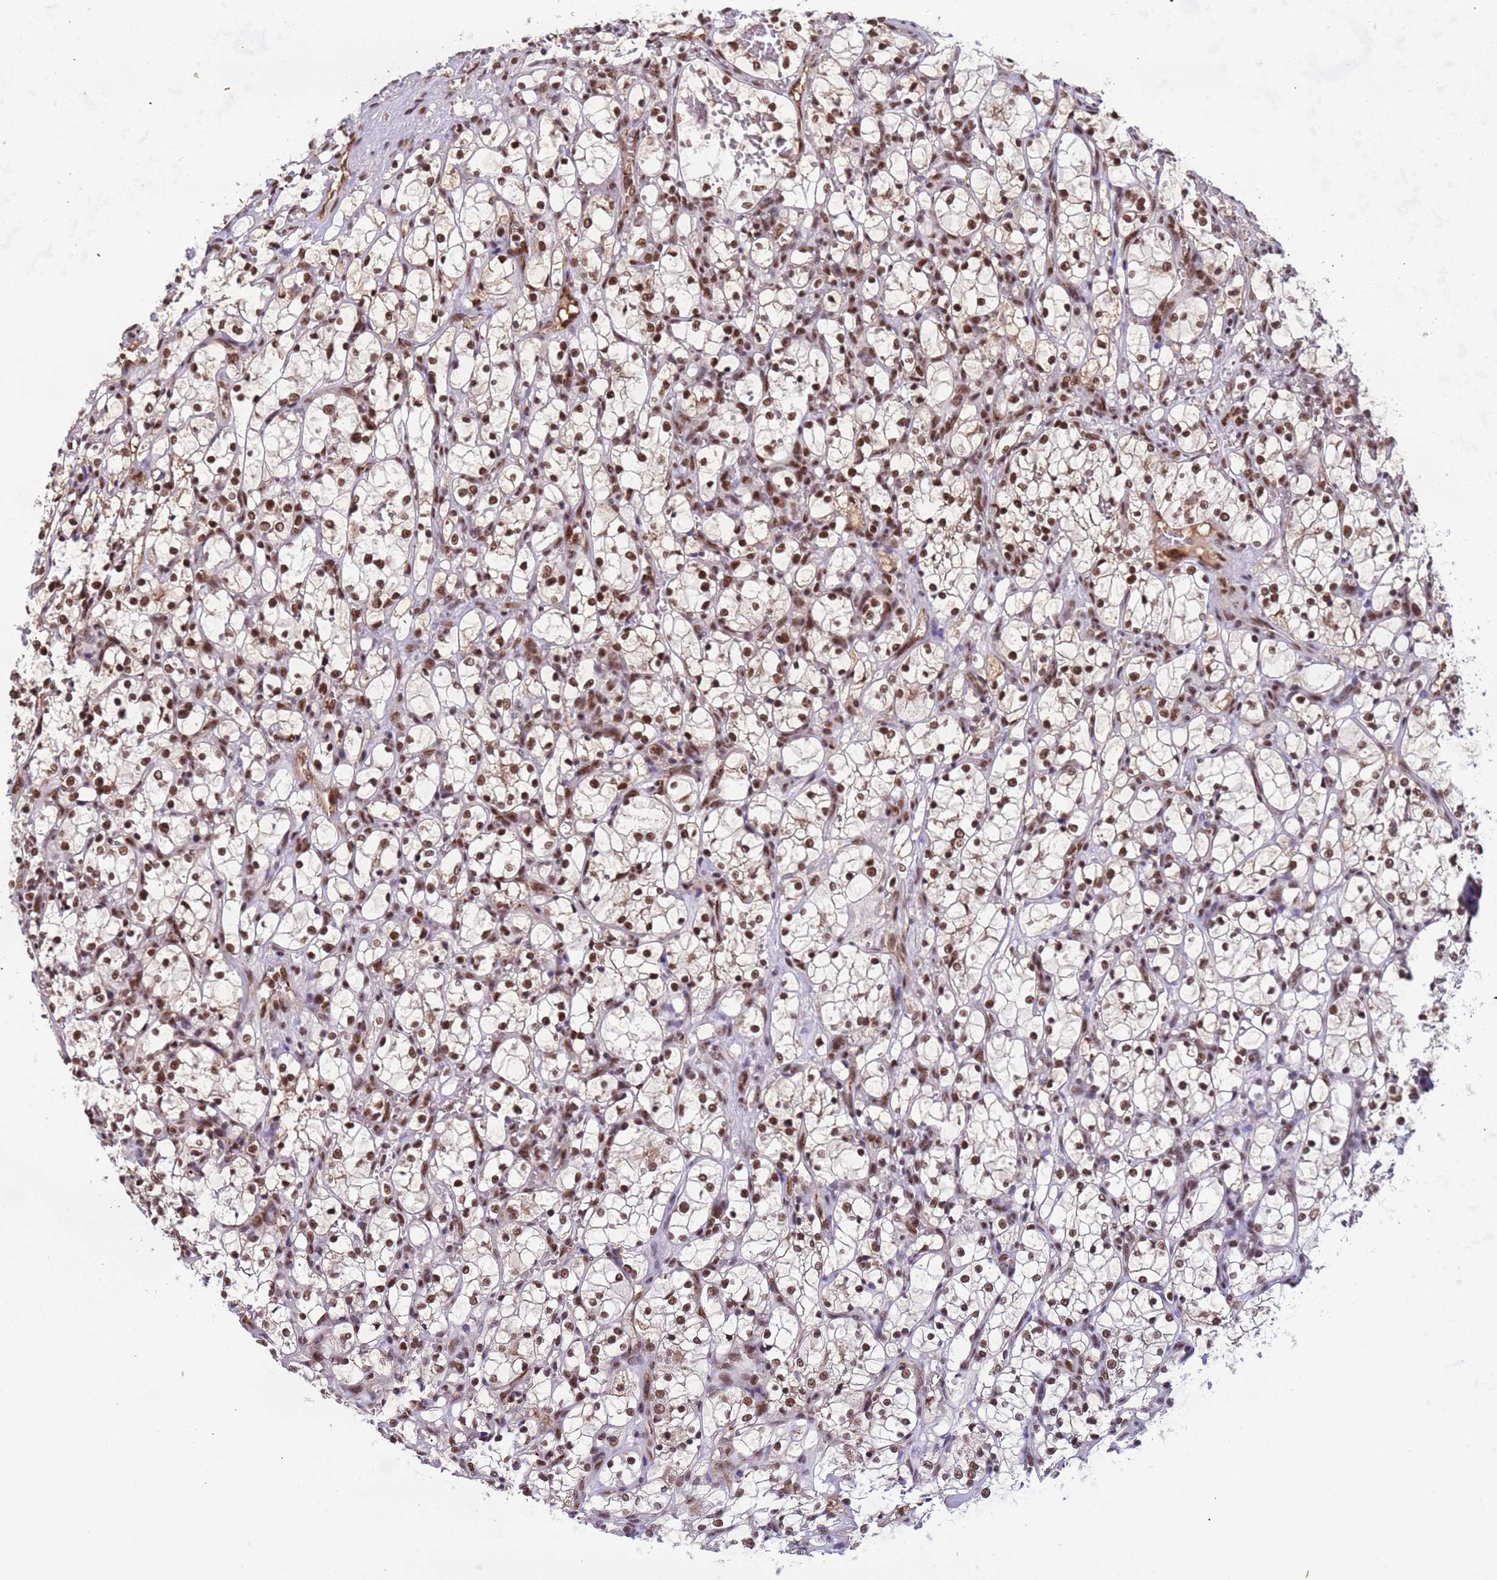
{"staining": {"intensity": "moderate", "quantity": ">75%", "location": "nuclear"}, "tissue": "renal cancer", "cell_type": "Tumor cells", "image_type": "cancer", "snomed": [{"axis": "morphology", "description": "Adenocarcinoma, NOS"}, {"axis": "topography", "description": "Kidney"}], "caption": "Adenocarcinoma (renal) tissue shows moderate nuclear expression in about >75% of tumor cells", "gene": "SRRT", "patient": {"sex": "female", "age": 69}}